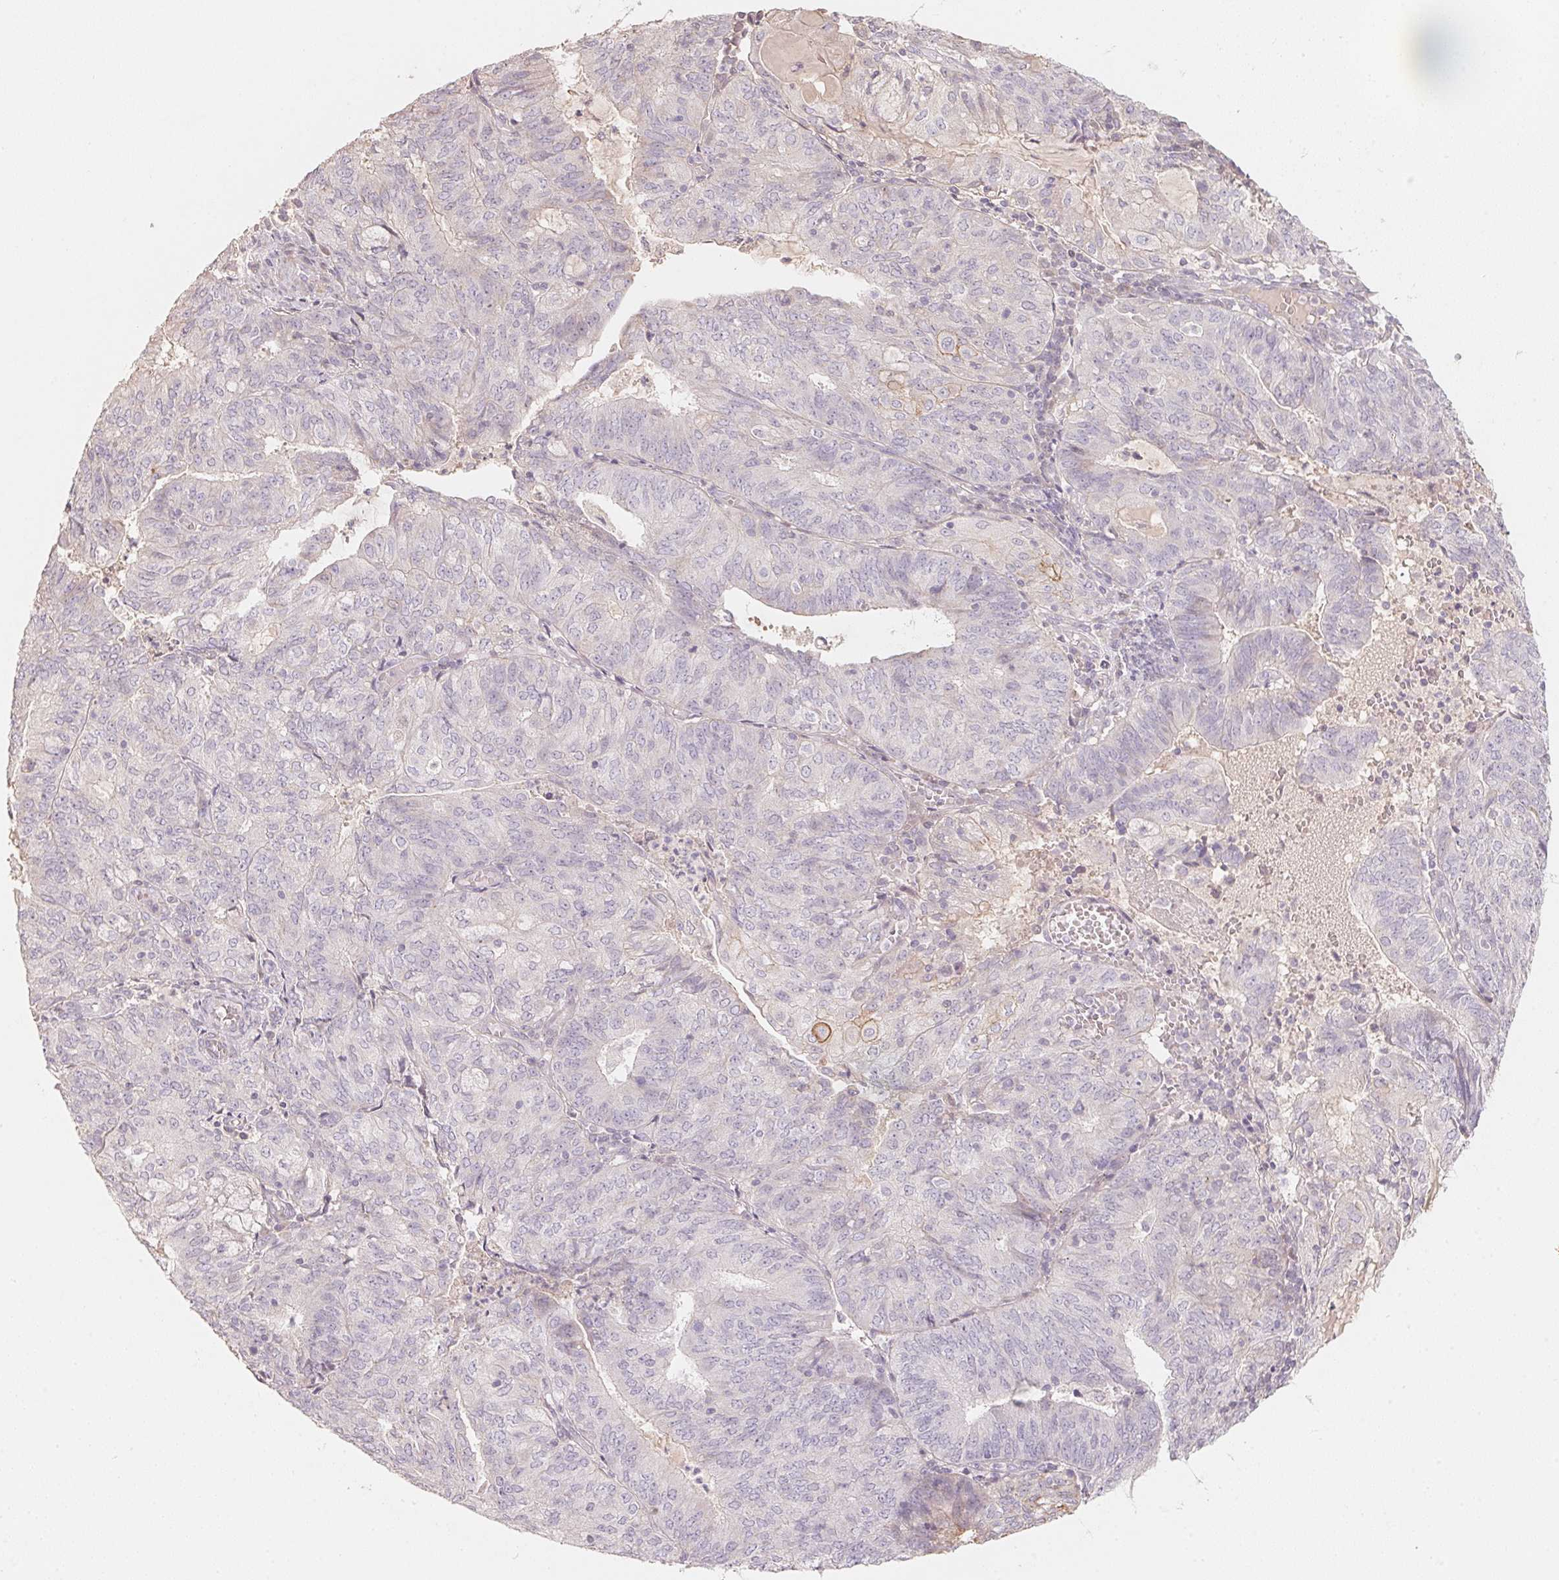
{"staining": {"intensity": "weak", "quantity": "<25%", "location": "cytoplasmic/membranous"}, "tissue": "endometrial cancer", "cell_type": "Tumor cells", "image_type": "cancer", "snomed": [{"axis": "morphology", "description": "Adenocarcinoma, NOS"}, {"axis": "topography", "description": "Endometrium"}], "caption": "DAB immunohistochemical staining of adenocarcinoma (endometrial) exhibits no significant positivity in tumor cells.", "gene": "TP53AIP1", "patient": {"sex": "female", "age": 82}}